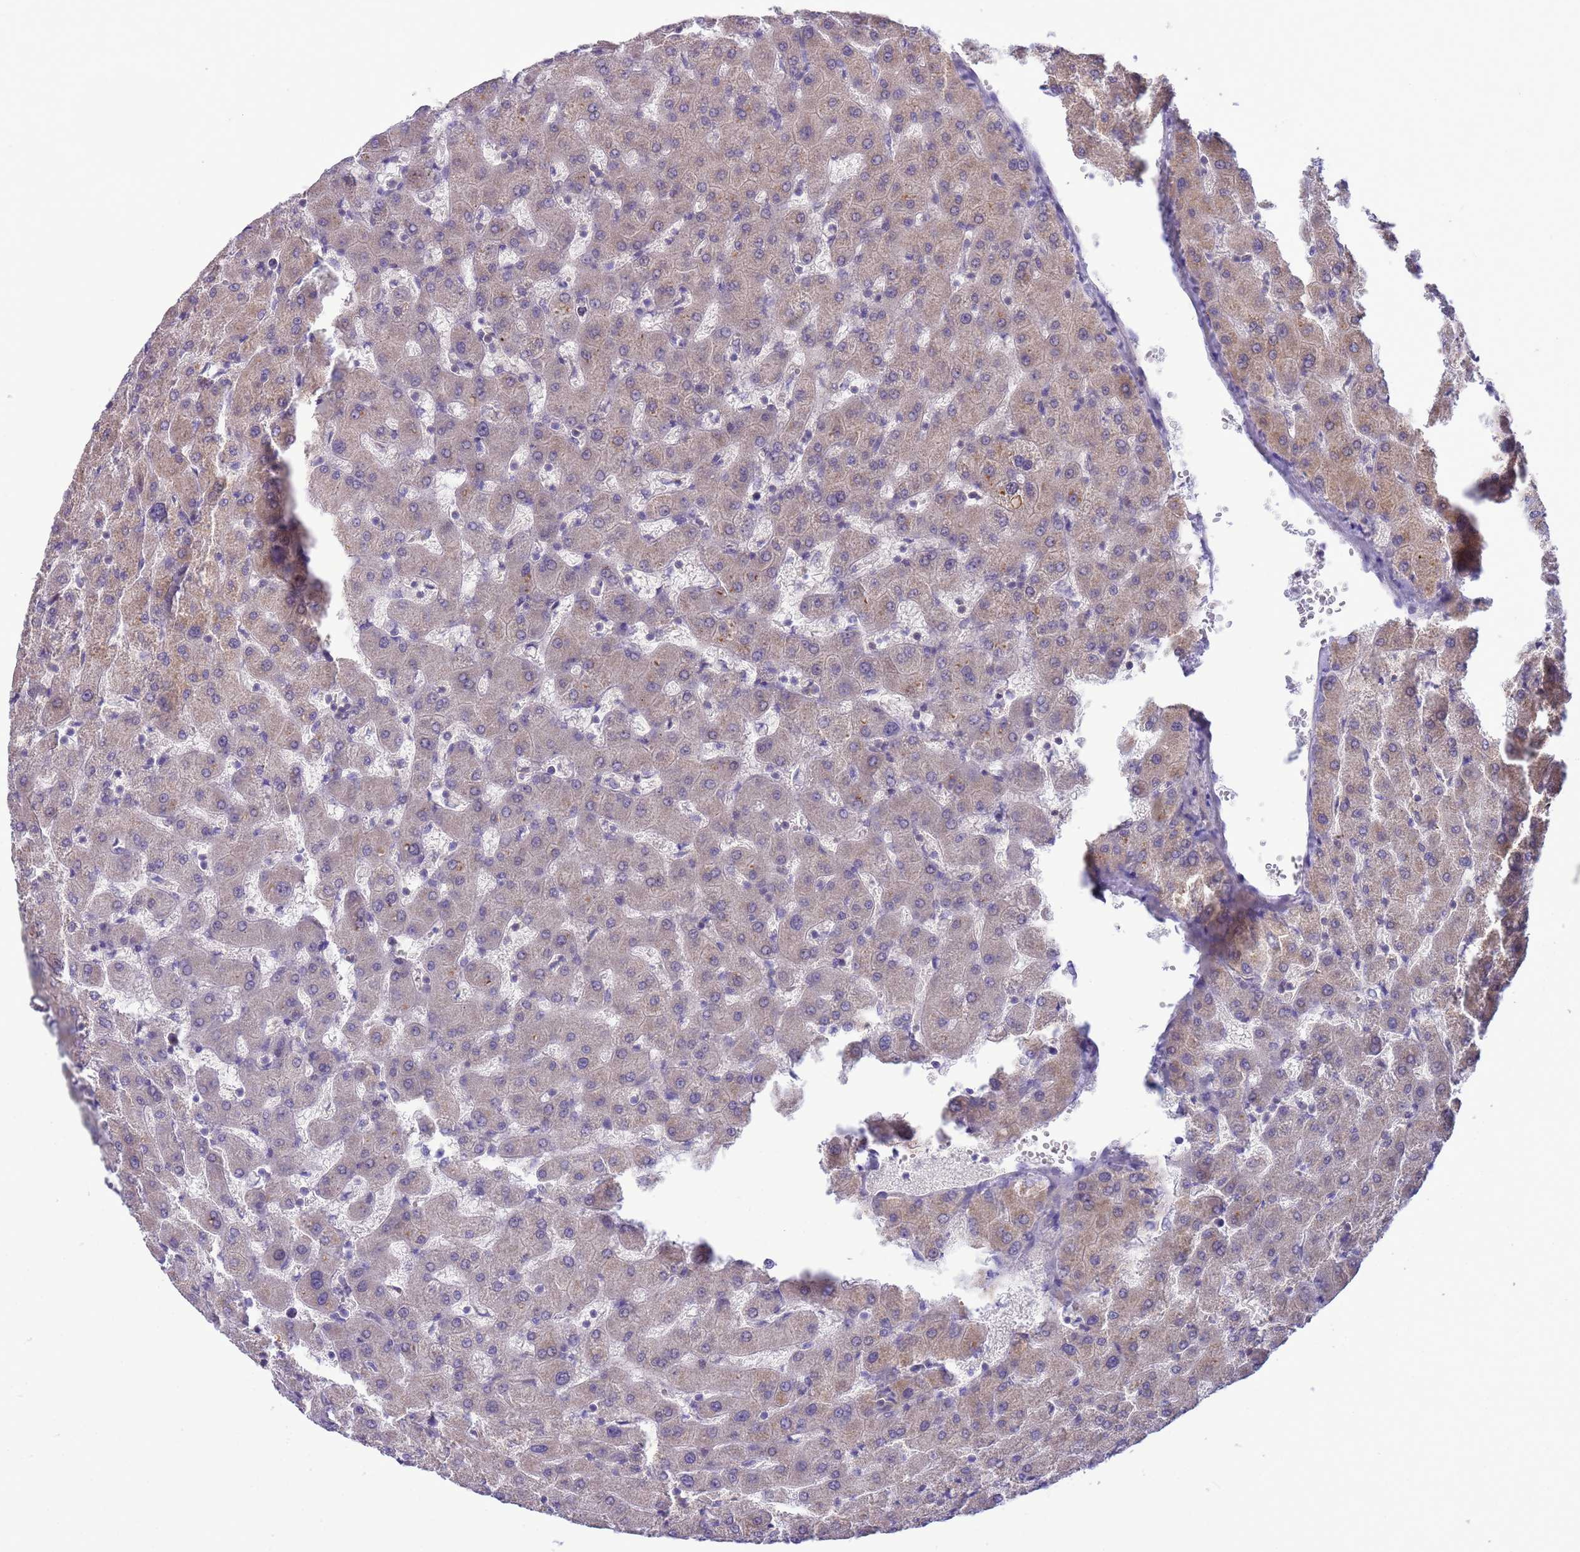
{"staining": {"intensity": "weak", "quantity": "<25%", "location": "cytoplasmic/membranous"}, "tissue": "liver", "cell_type": "Cholangiocytes", "image_type": "normal", "snomed": [{"axis": "morphology", "description": "Normal tissue, NOS"}, {"axis": "topography", "description": "Liver"}], "caption": "The micrograph displays no staining of cholangiocytes in benign liver. Nuclei are stained in blue.", "gene": "GJA10", "patient": {"sex": "female", "age": 63}}